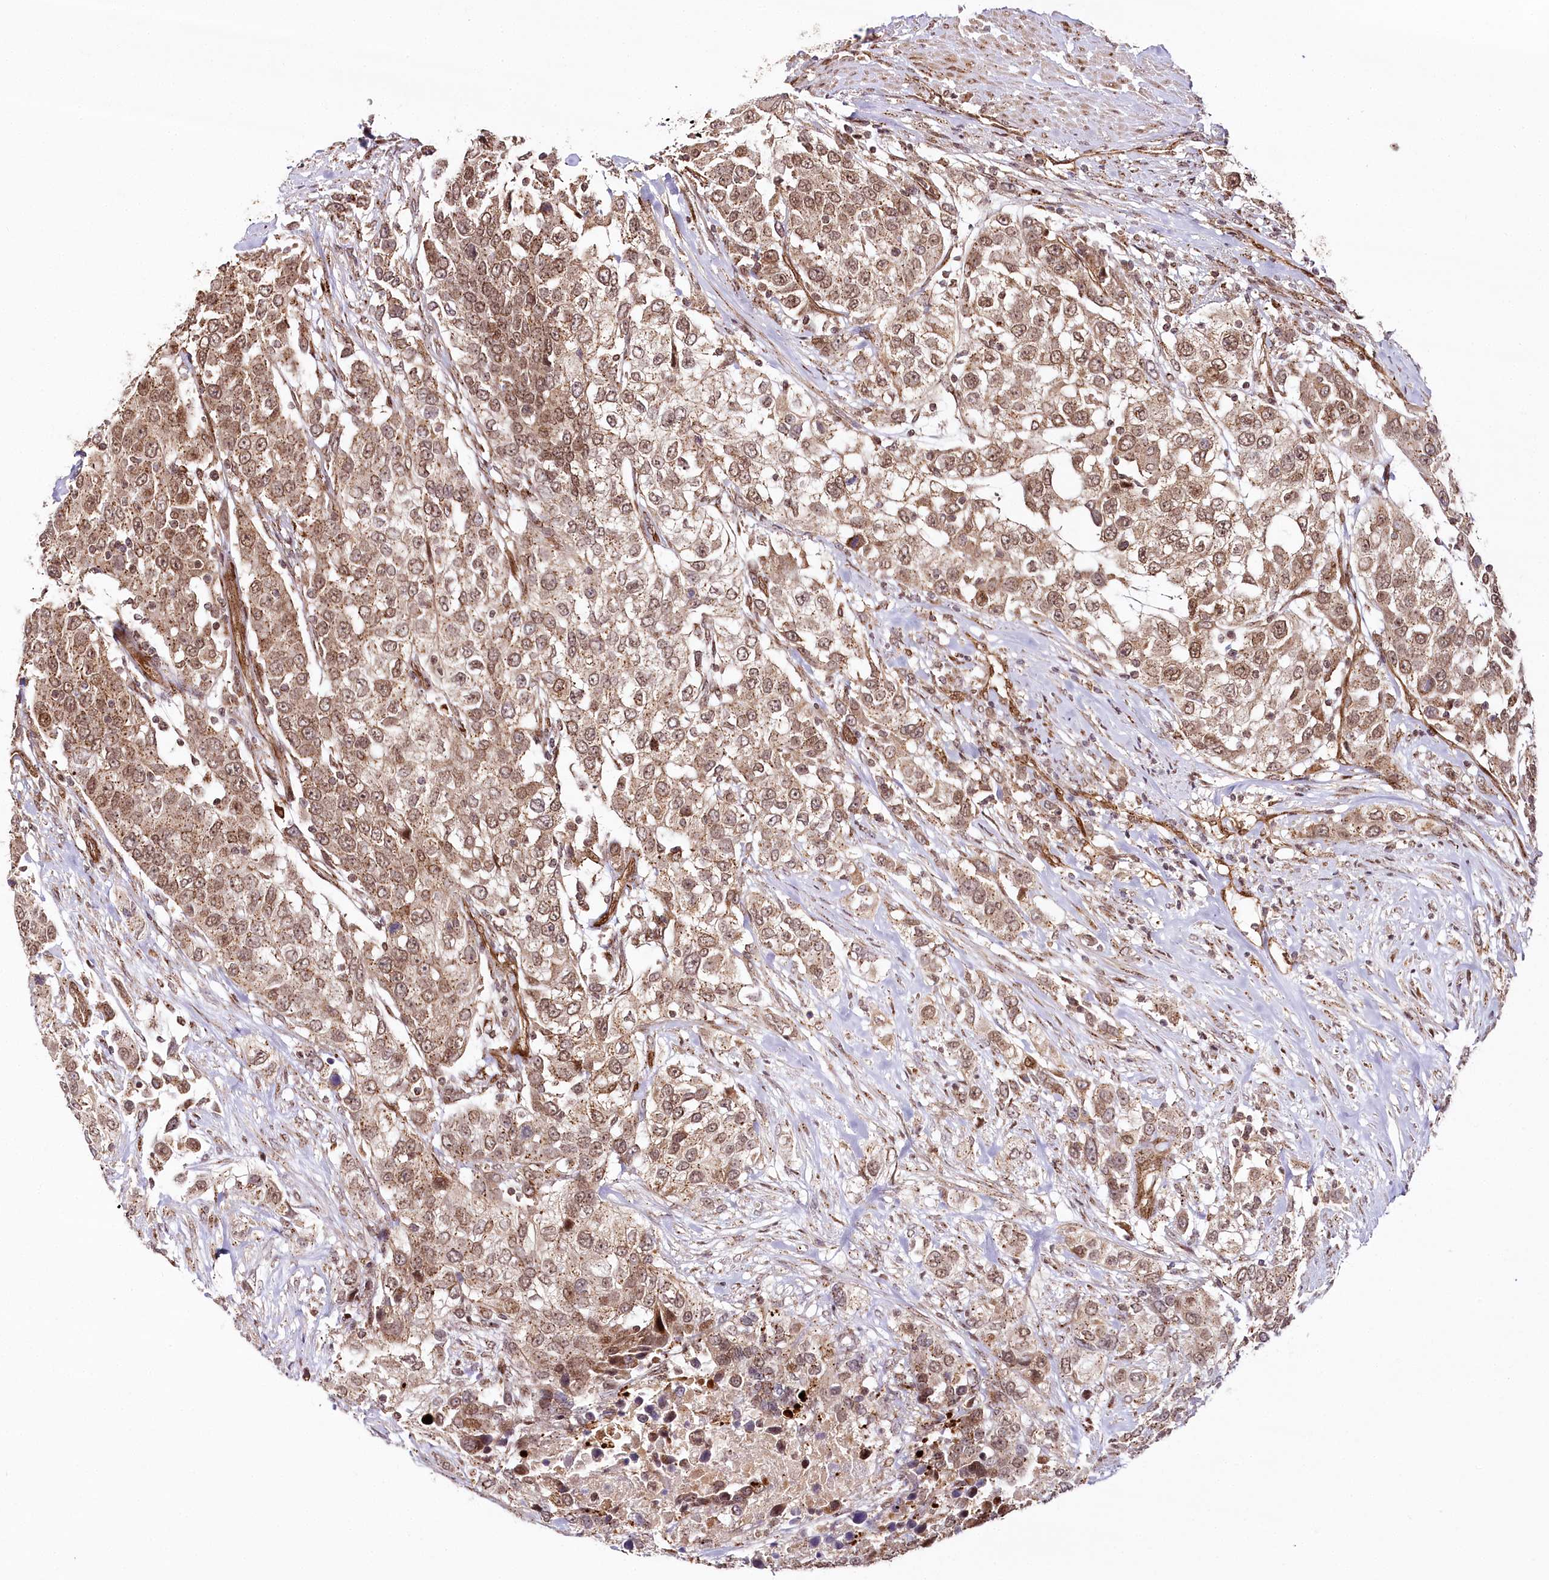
{"staining": {"intensity": "moderate", "quantity": ">75%", "location": "cytoplasmic/membranous,nuclear"}, "tissue": "urothelial cancer", "cell_type": "Tumor cells", "image_type": "cancer", "snomed": [{"axis": "morphology", "description": "Urothelial carcinoma, High grade"}, {"axis": "topography", "description": "Urinary bladder"}], "caption": "Immunohistochemistry image of high-grade urothelial carcinoma stained for a protein (brown), which exhibits medium levels of moderate cytoplasmic/membranous and nuclear expression in approximately >75% of tumor cells.", "gene": "COPG1", "patient": {"sex": "female", "age": 80}}